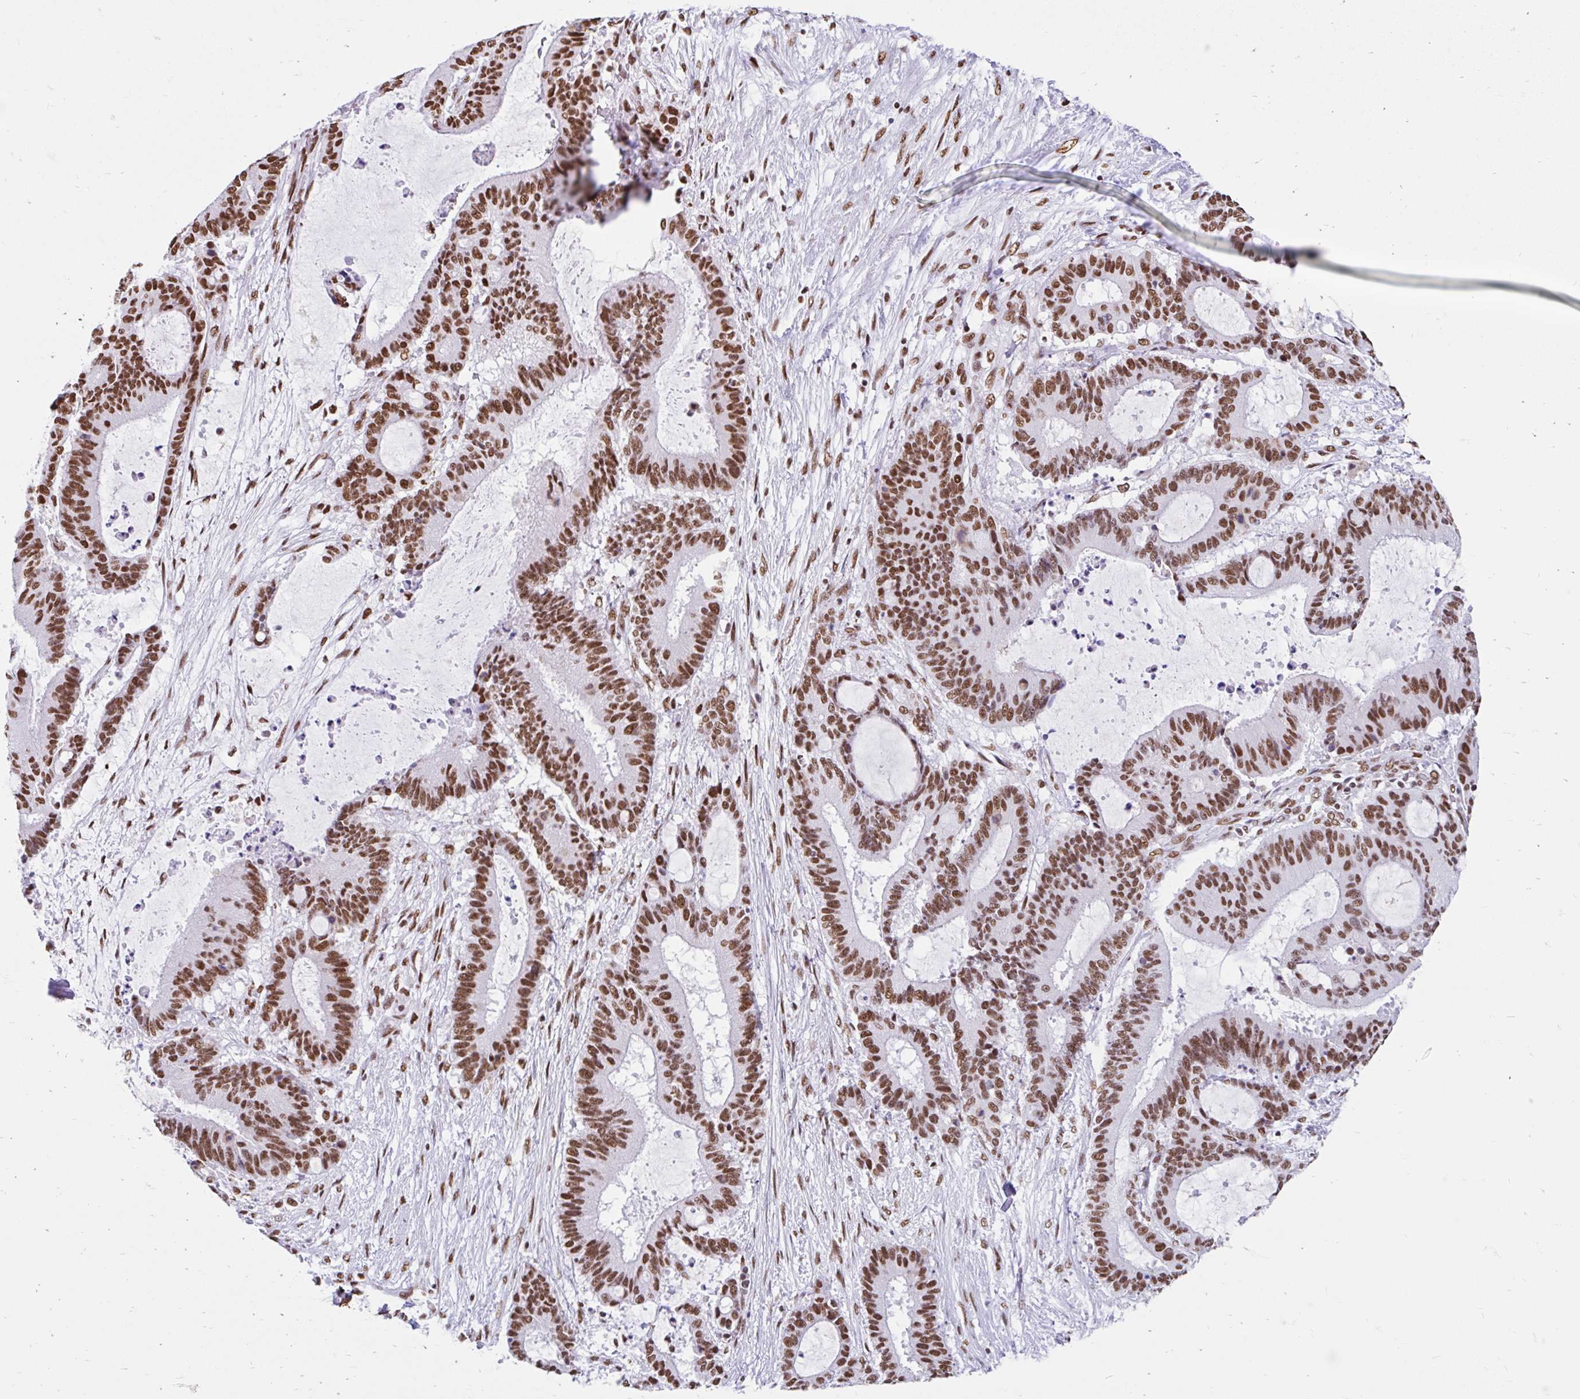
{"staining": {"intensity": "moderate", "quantity": ">75%", "location": "nuclear"}, "tissue": "liver cancer", "cell_type": "Tumor cells", "image_type": "cancer", "snomed": [{"axis": "morphology", "description": "Normal tissue, NOS"}, {"axis": "morphology", "description": "Cholangiocarcinoma"}, {"axis": "topography", "description": "Liver"}, {"axis": "topography", "description": "Peripheral nerve tissue"}], "caption": "Immunohistochemistry (IHC) histopathology image of liver cancer (cholangiocarcinoma) stained for a protein (brown), which reveals medium levels of moderate nuclear staining in approximately >75% of tumor cells.", "gene": "KHDRBS1", "patient": {"sex": "female", "age": 73}}